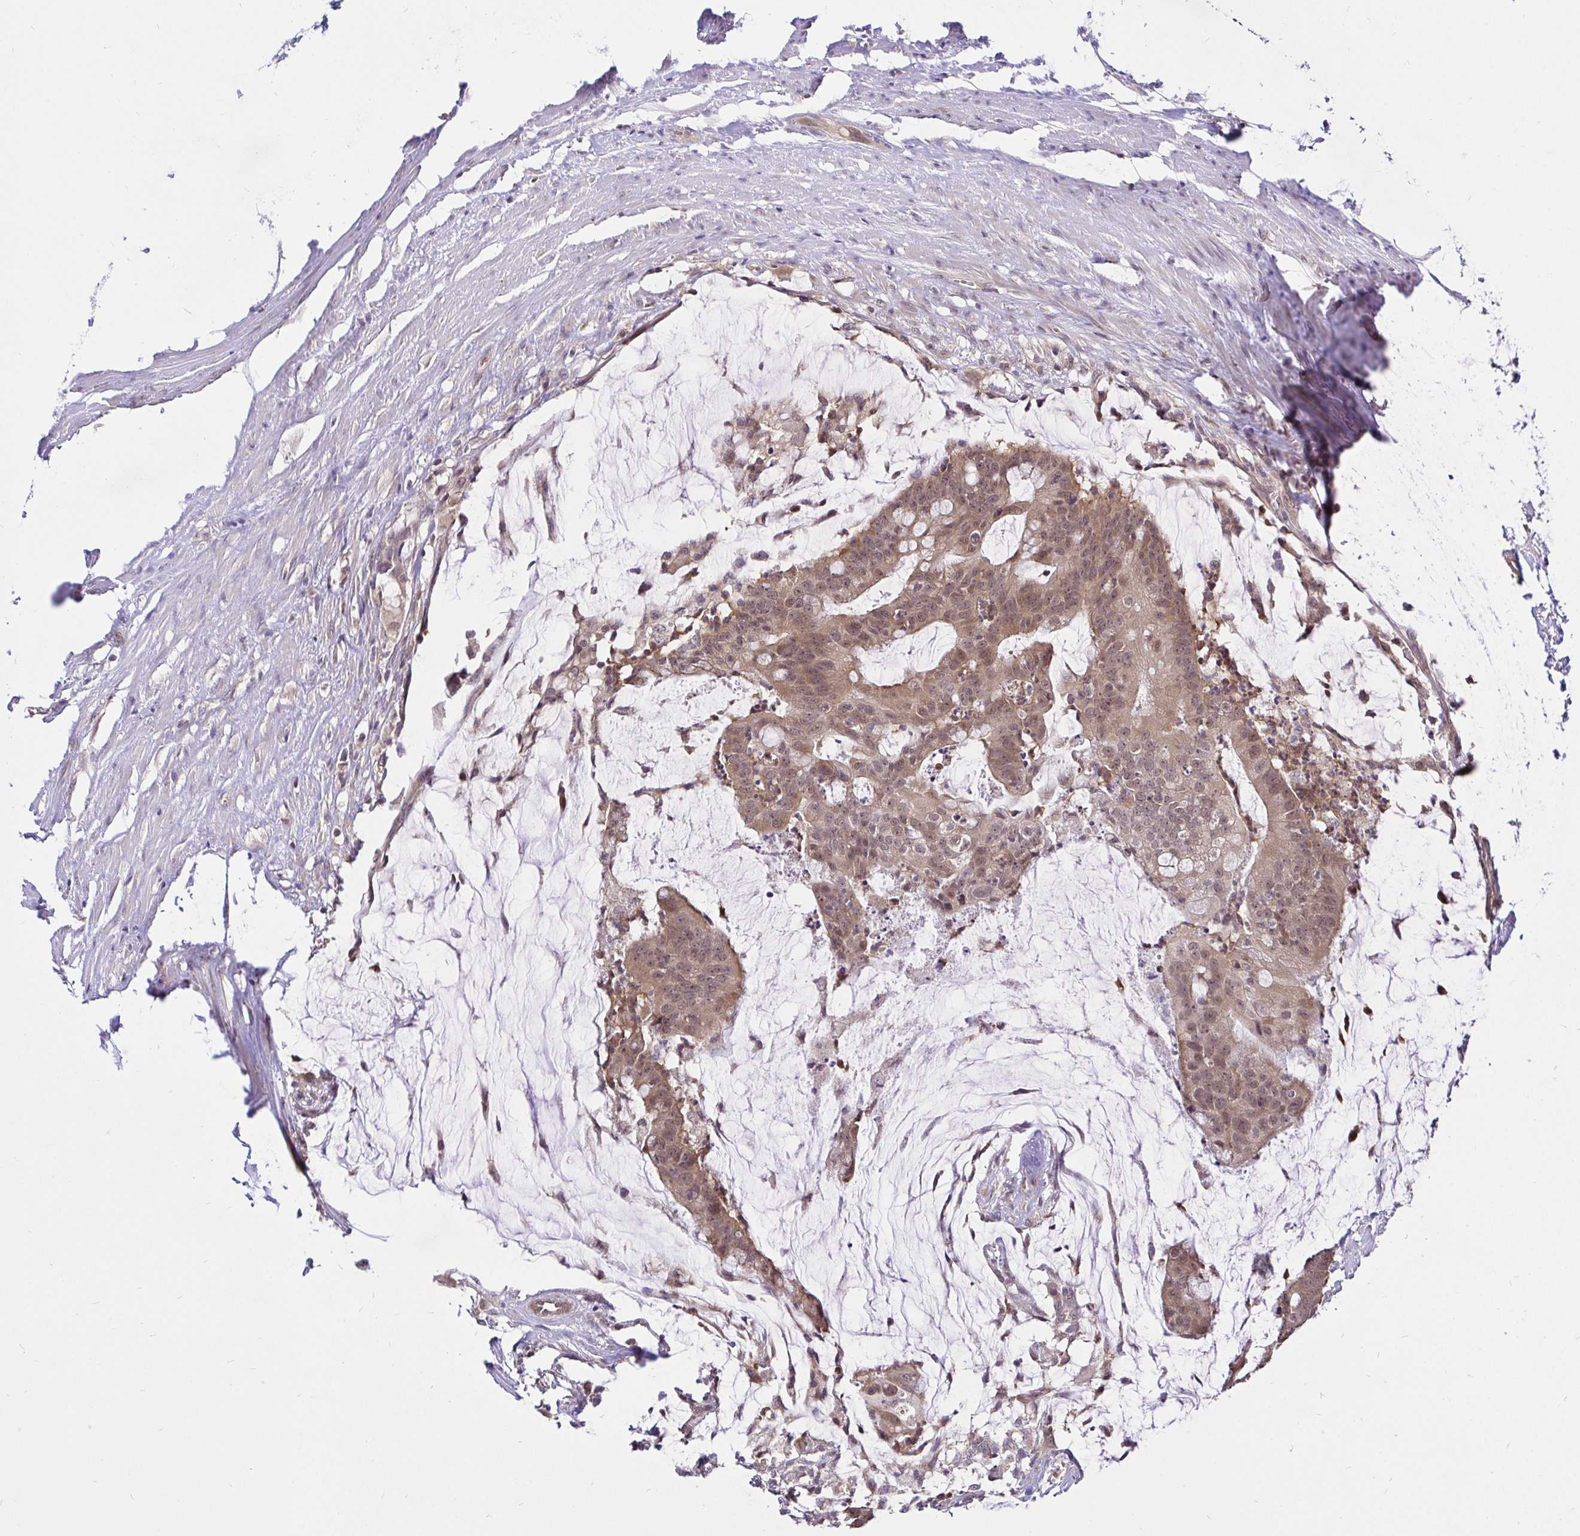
{"staining": {"intensity": "weak", "quantity": ">75%", "location": "cytoplasmic/membranous,nuclear"}, "tissue": "colorectal cancer", "cell_type": "Tumor cells", "image_type": "cancer", "snomed": [{"axis": "morphology", "description": "Adenocarcinoma, NOS"}, {"axis": "topography", "description": "Colon"}], "caption": "A micrograph of colorectal adenocarcinoma stained for a protein demonstrates weak cytoplasmic/membranous and nuclear brown staining in tumor cells.", "gene": "UBE2M", "patient": {"sex": "male", "age": 62}}